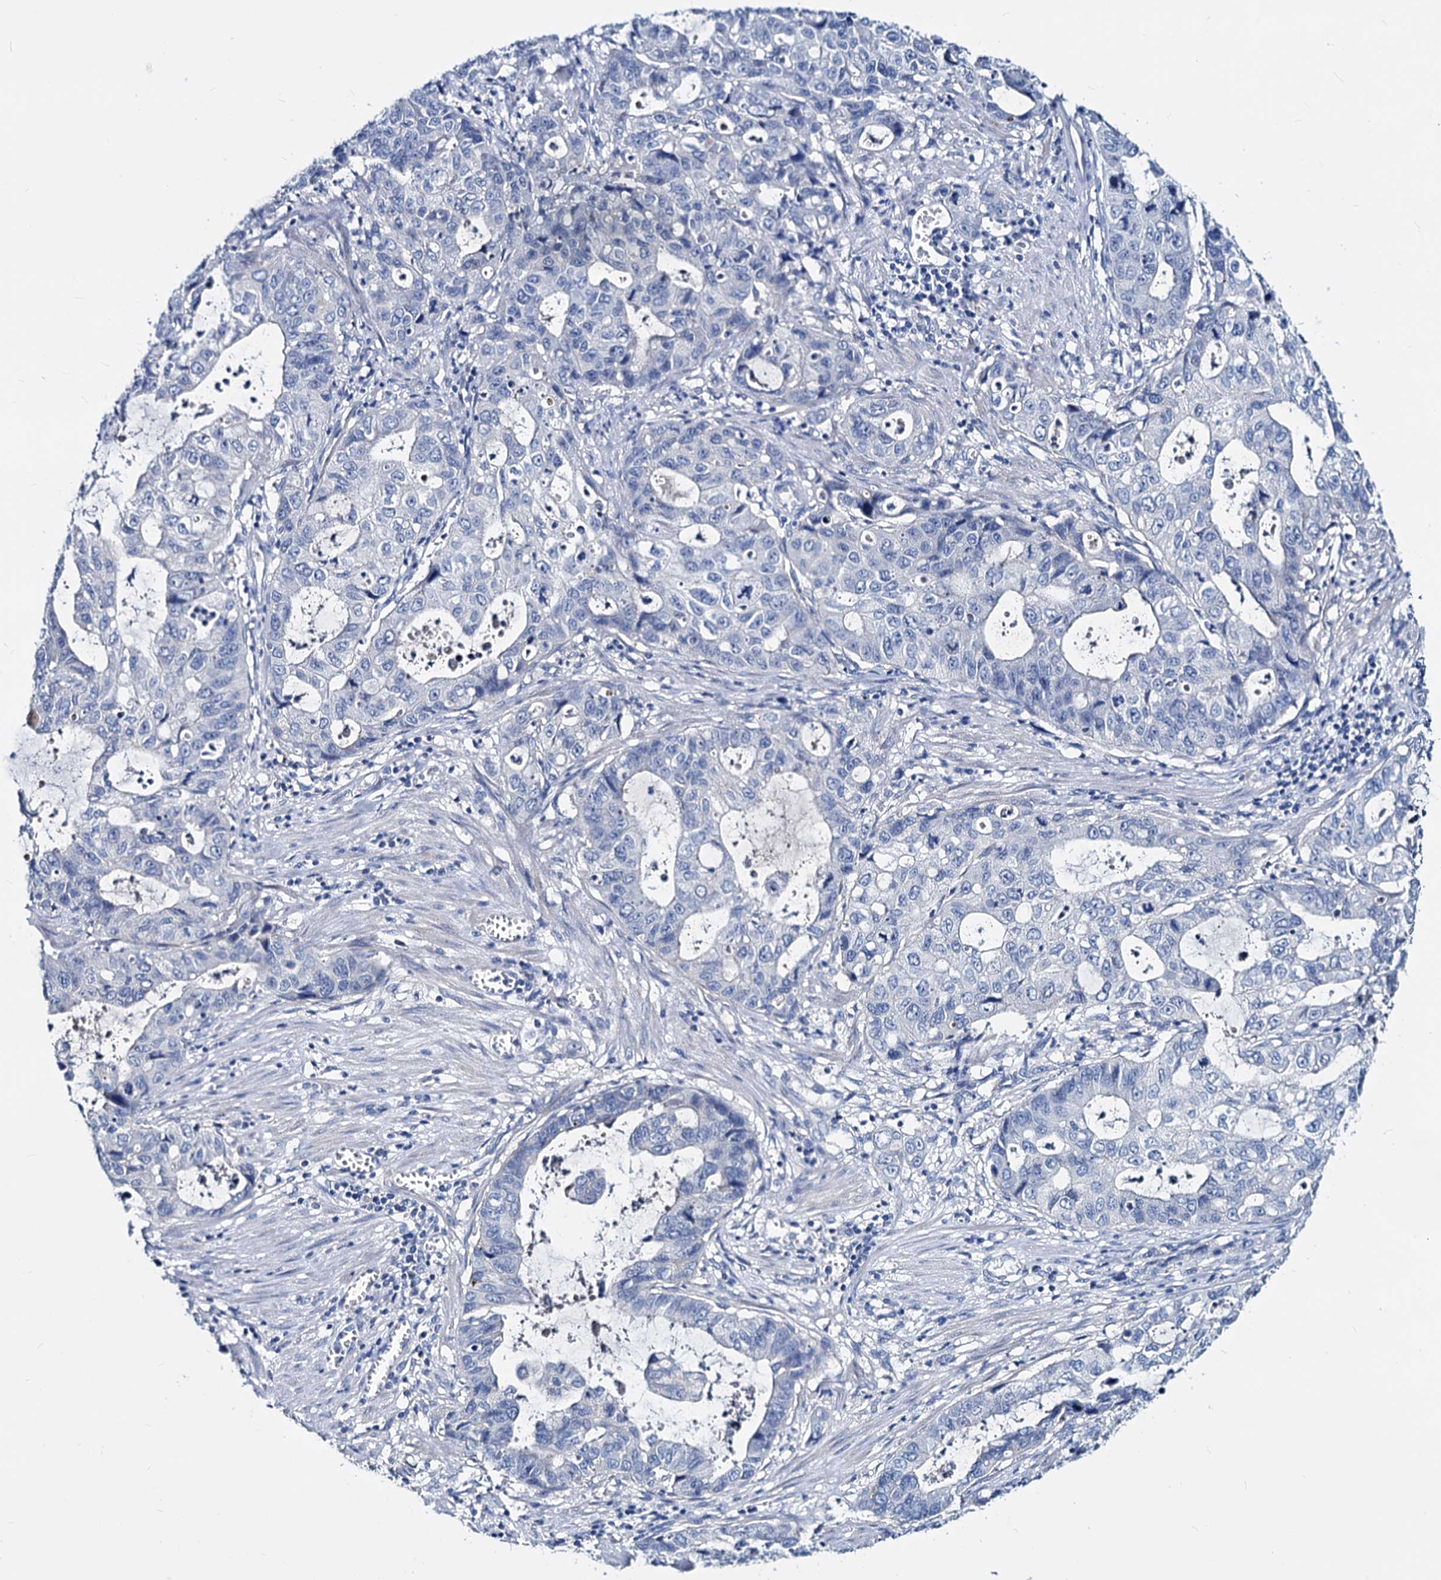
{"staining": {"intensity": "negative", "quantity": "none", "location": "none"}, "tissue": "stomach cancer", "cell_type": "Tumor cells", "image_type": "cancer", "snomed": [{"axis": "morphology", "description": "Adenocarcinoma, NOS"}, {"axis": "topography", "description": "Stomach, upper"}], "caption": "A photomicrograph of stomach cancer stained for a protein exhibits no brown staining in tumor cells. Brightfield microscopy of IHC stained with DAB (3,3'-diaminobenzidine) (brown) and hematoxylin (blue), captured at high magnification.", "gene": "DYDC2", "patient": {"sex": "female", "age": 52}}